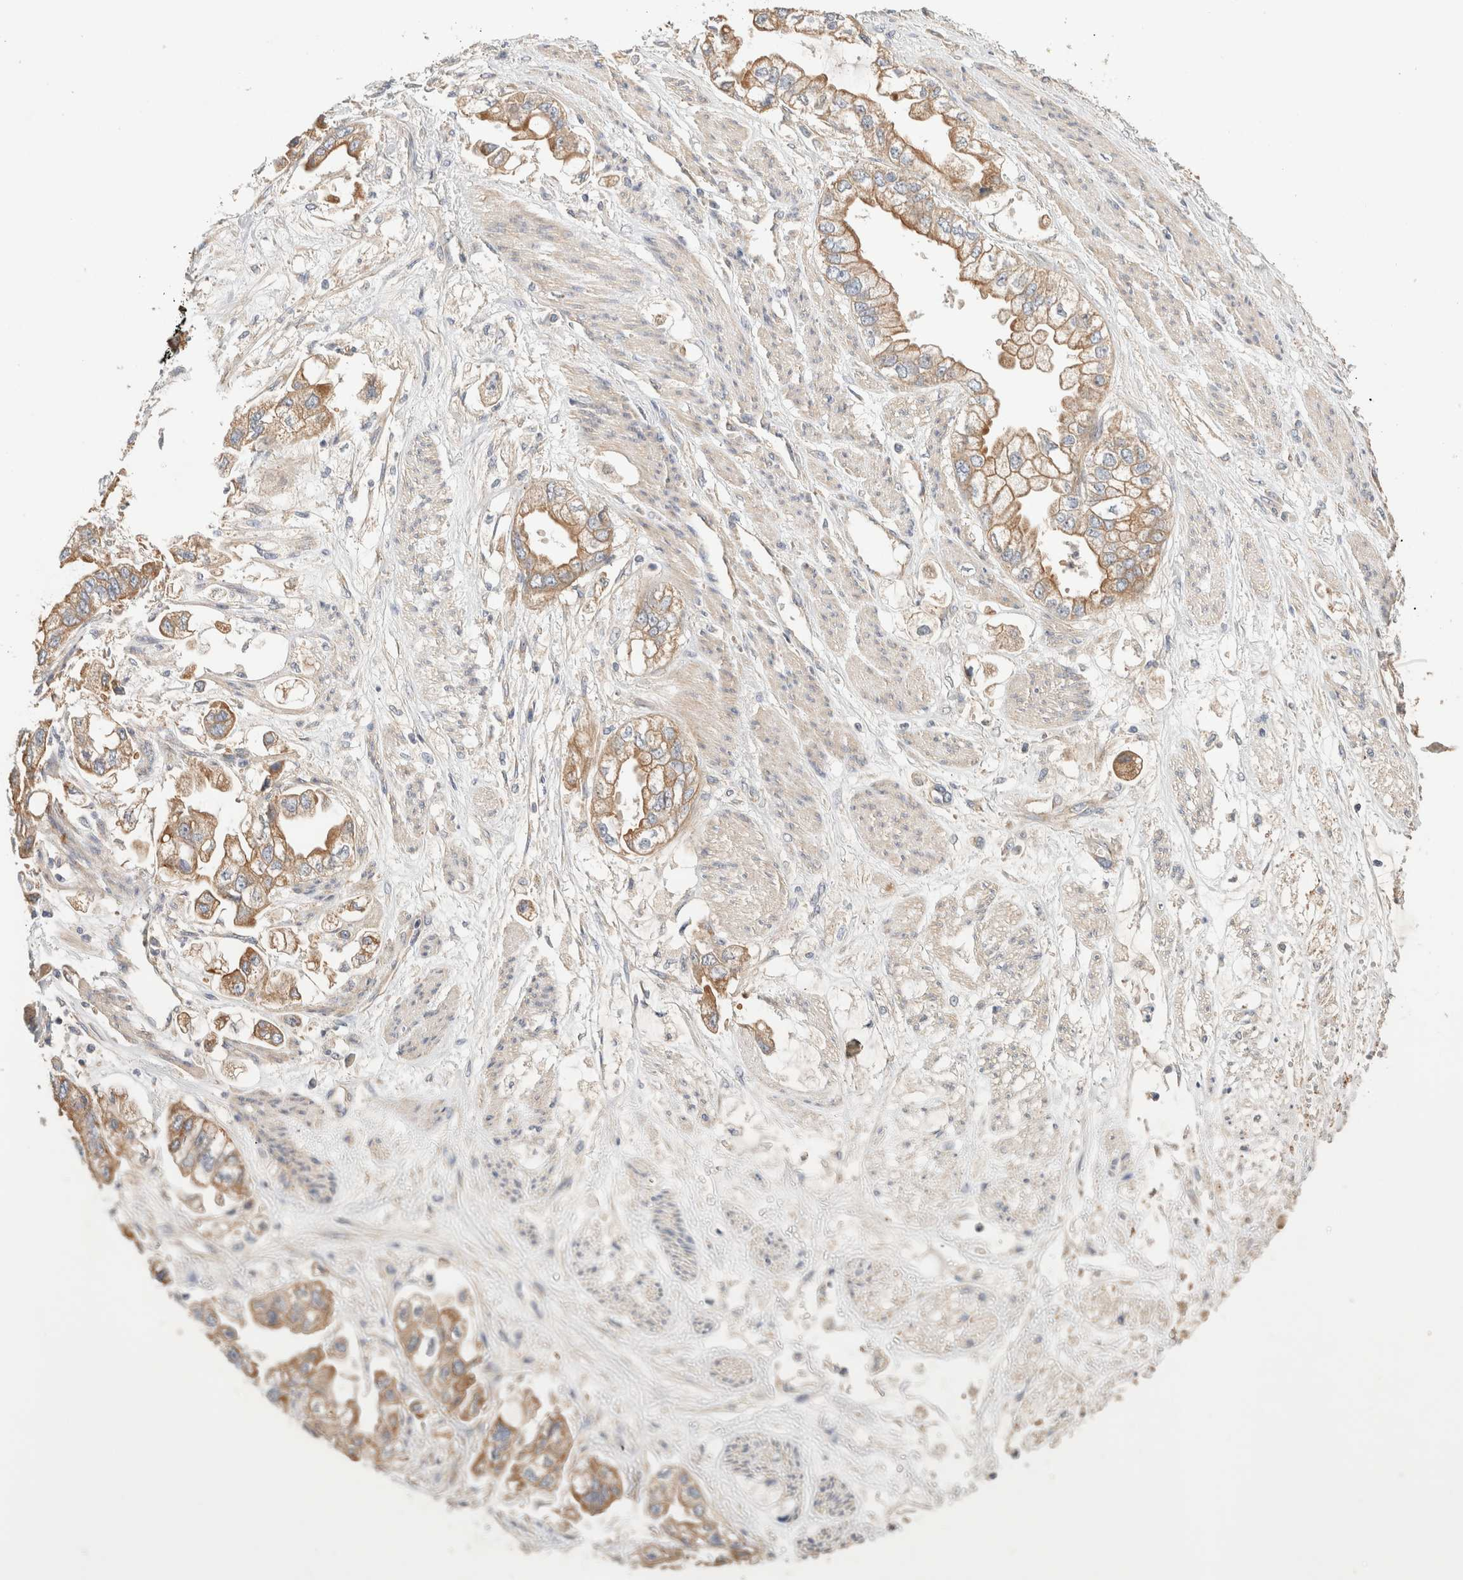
{"staining": {"intensity": "moderate", "quantity": ">75%", "location": "cytoplasmic/membranous"}, "tissue": "stomach cancer", "cell_type": "Tumor cells", "image_type": "cancer", "snomed": [{"axis": "morphology", "description": "Adenocarcinoma, NOS"}, {"axis": "topography", "description": "Stomach"}], "caption": "Immunohistochemical staining of stomach adenocarcinoma exhibits medium levels of moderate cytoplasmic/membranous staining in approximately >75% of tumor cells. Using DAB (brown) and hematoxylin (blue) stains, captured at high magnification using brightfield microscopy.", "gene": "B3GNTL1", "patient": {"sex": "male", "age": 62}}